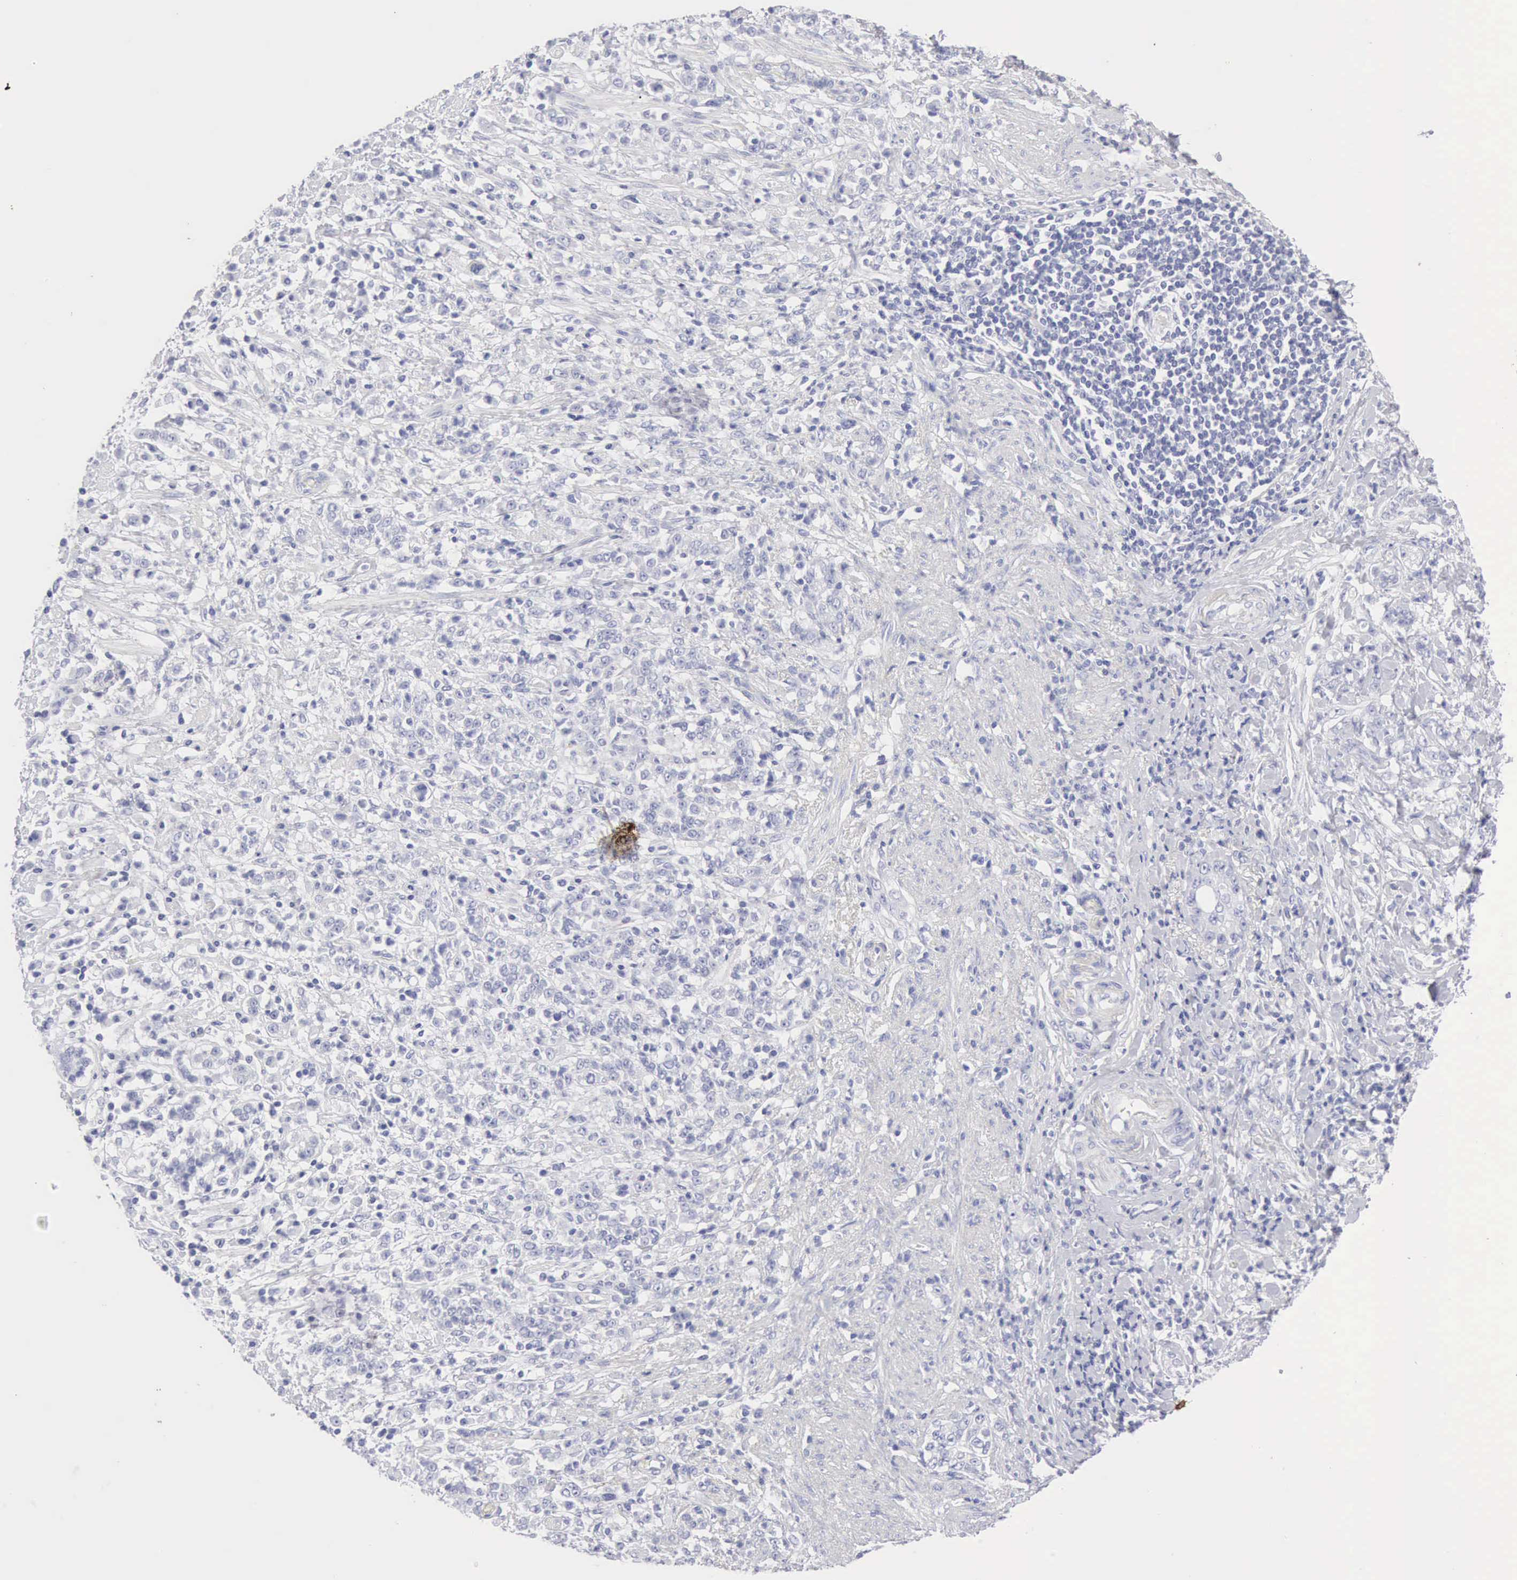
{"staining": {"intensity": "negative", "quantity": "none", "location": "none"}, "tissue": "stomach cancer", "cell_type": "Tumor cells", "image_type": "cancer", "snomed": [{"axis": "morphology", "description": "Adenocarcinoma, NOS"}, {"axis": "topography", "description": "Stomach, lower"}], "caption": "Immunohistochemistry histopathology image of human stomach adenocarcinoma stained for a protein (brown), which displays no positivity in tumor cells. (DAB immunohistochemistry visualized using brightfield microscopy, high magnification).", "gene": "KRT10", "patient": {"sex": "male", "age": 88}}